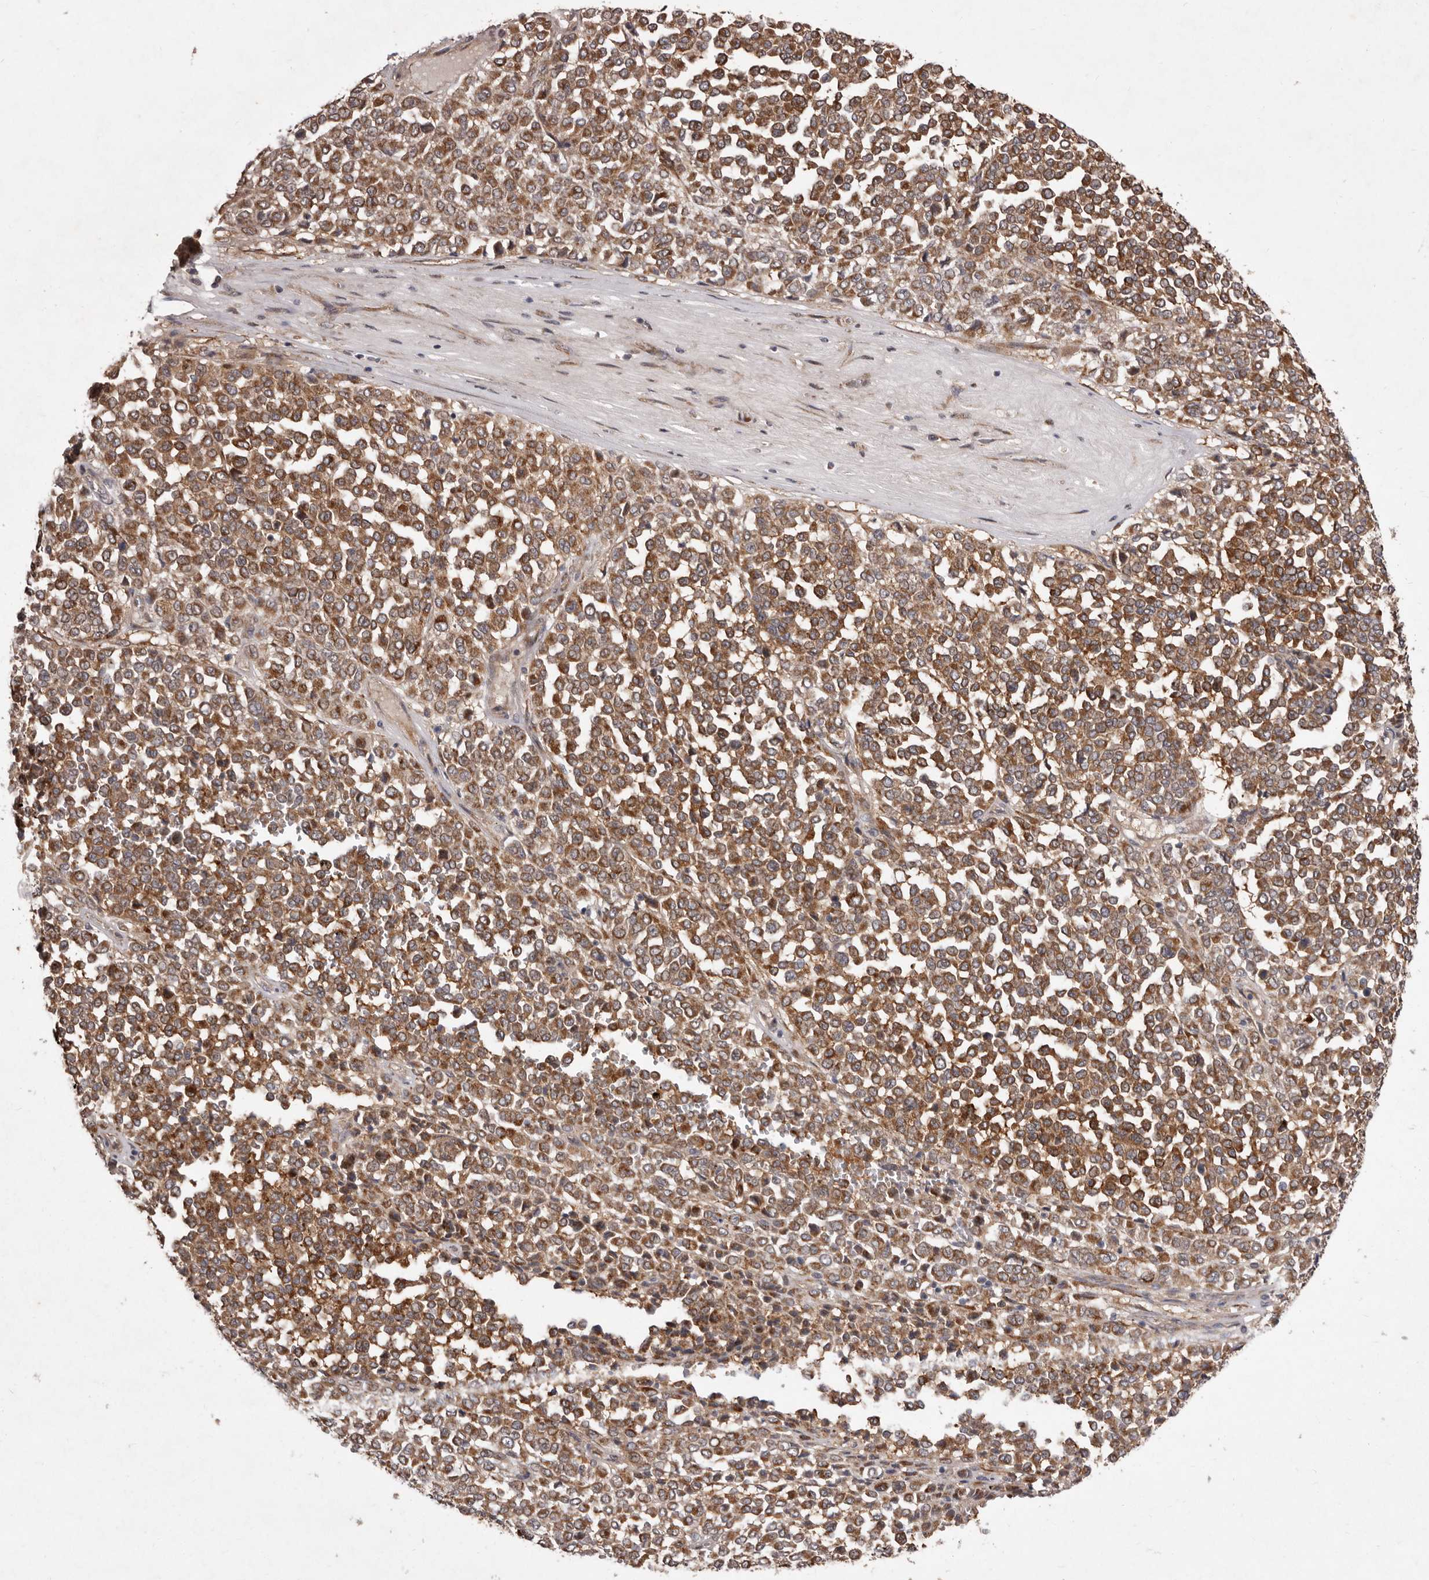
{"staining": {"intensity": "moderate", "quantity": ">75%", "location": "cytoplasmic/membranous"}, "tissue": "melanoma", "cell_type": "Tumor cells", "image_type": "cancer", "snomed": [{"axis": "morphology", "description": "Malignant melanoma, Metastatic site"}, {"axis": "topography", "description": "Pancreas"}], "caption": "DAB immunohistochemical staining of malignant melanoma (metastatic site) demonstrates moderate cytoplasmic/membranous protein staining in about >75% of tumor cells.", "gene": "FLAD1", "patient": {"sex": "female", "age": 30}}